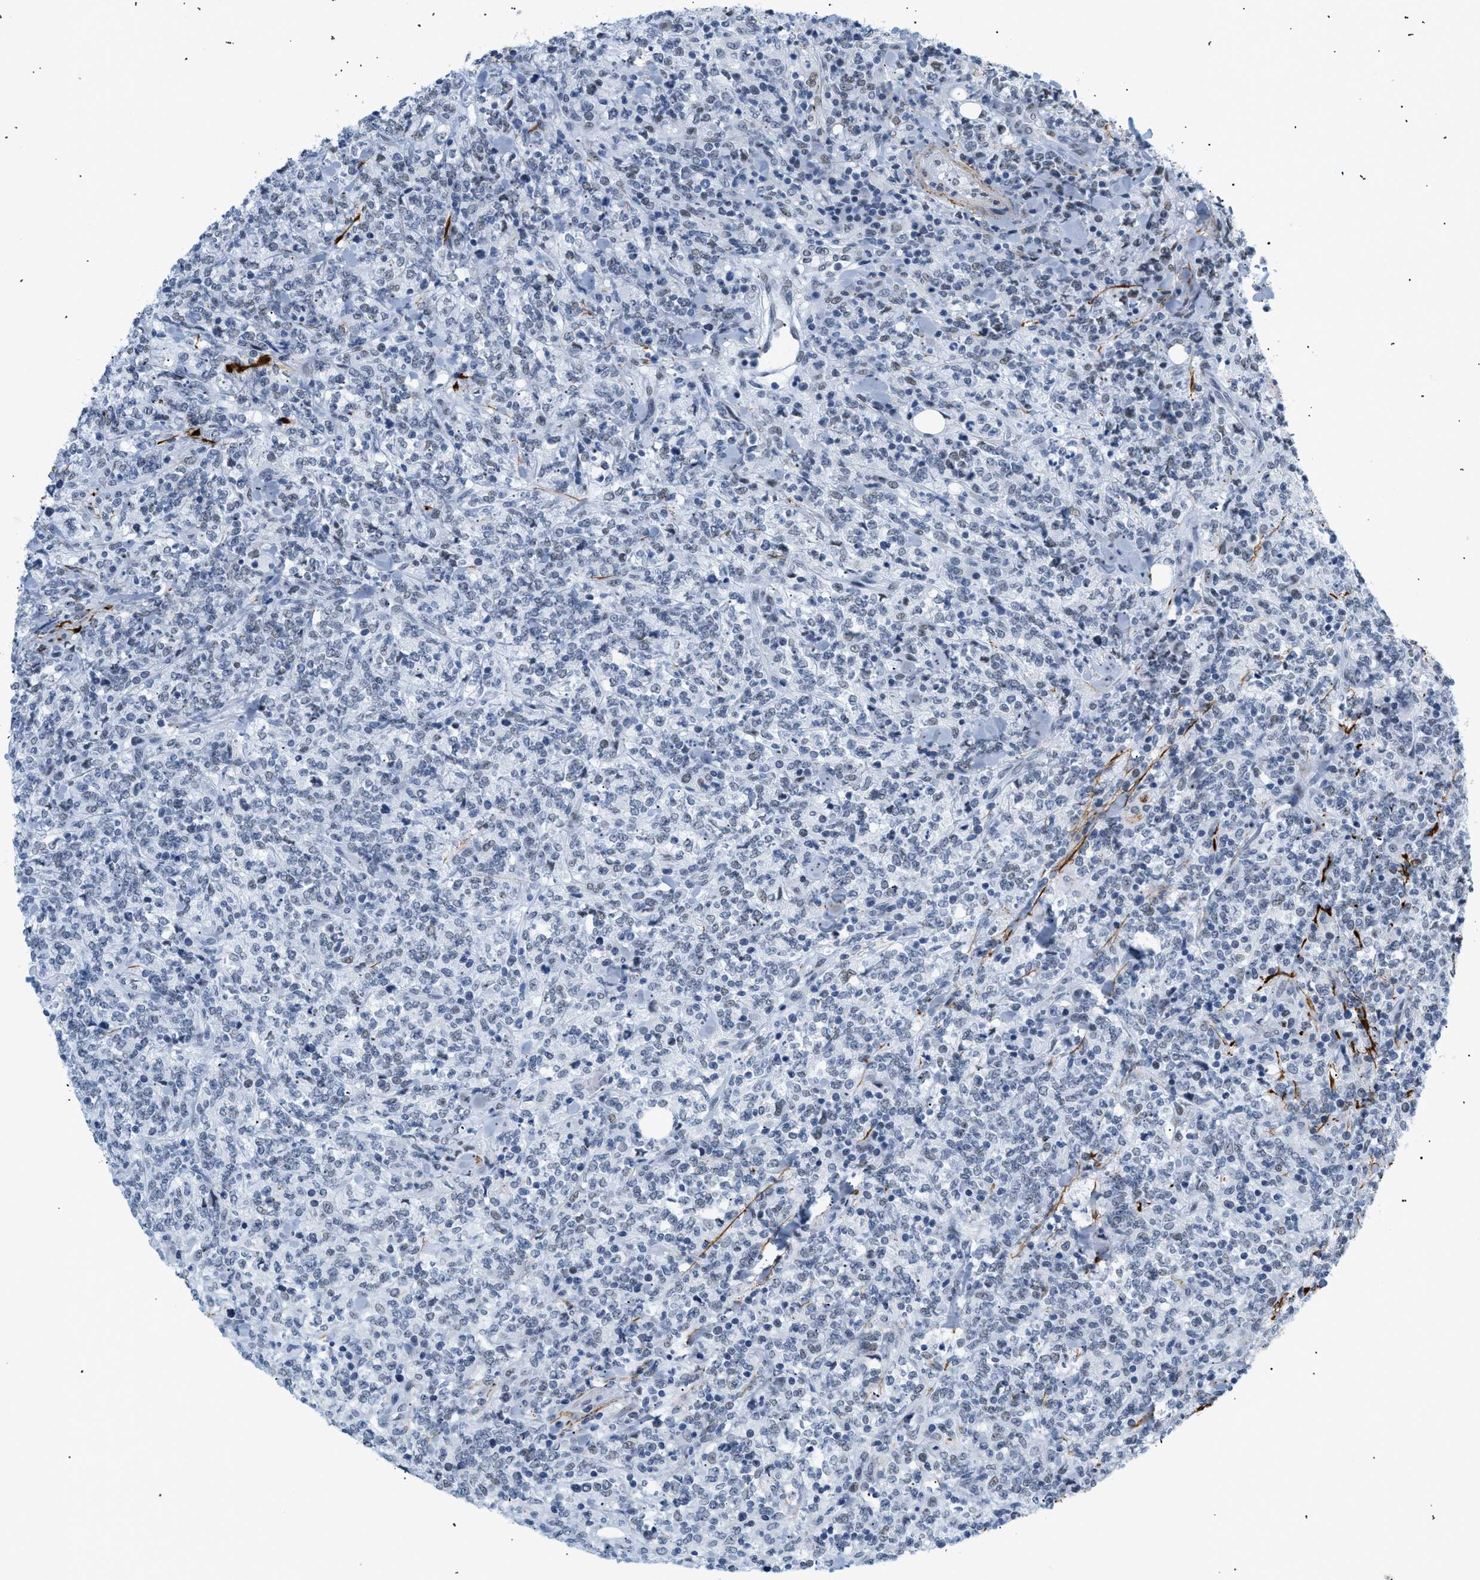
{"staining": {"intensity": "weak", "quantity": "<25%", "location": "nuclear"}, "tissue": "lymphoma", "cell_type": "Tumor cells", "image_type": "cancer", "snomed": [{"axis": "morphology", "description": "Malignant lymphoma, non-Hodgkin's type, High grade"}, {"axis": "topography", "description": "Soft tissue"}], "caption": "Tumor cells are negative for brown protein staining in lymphoma.", "gene": "ELN", "patient": {"sex": "male", "age": 18}}